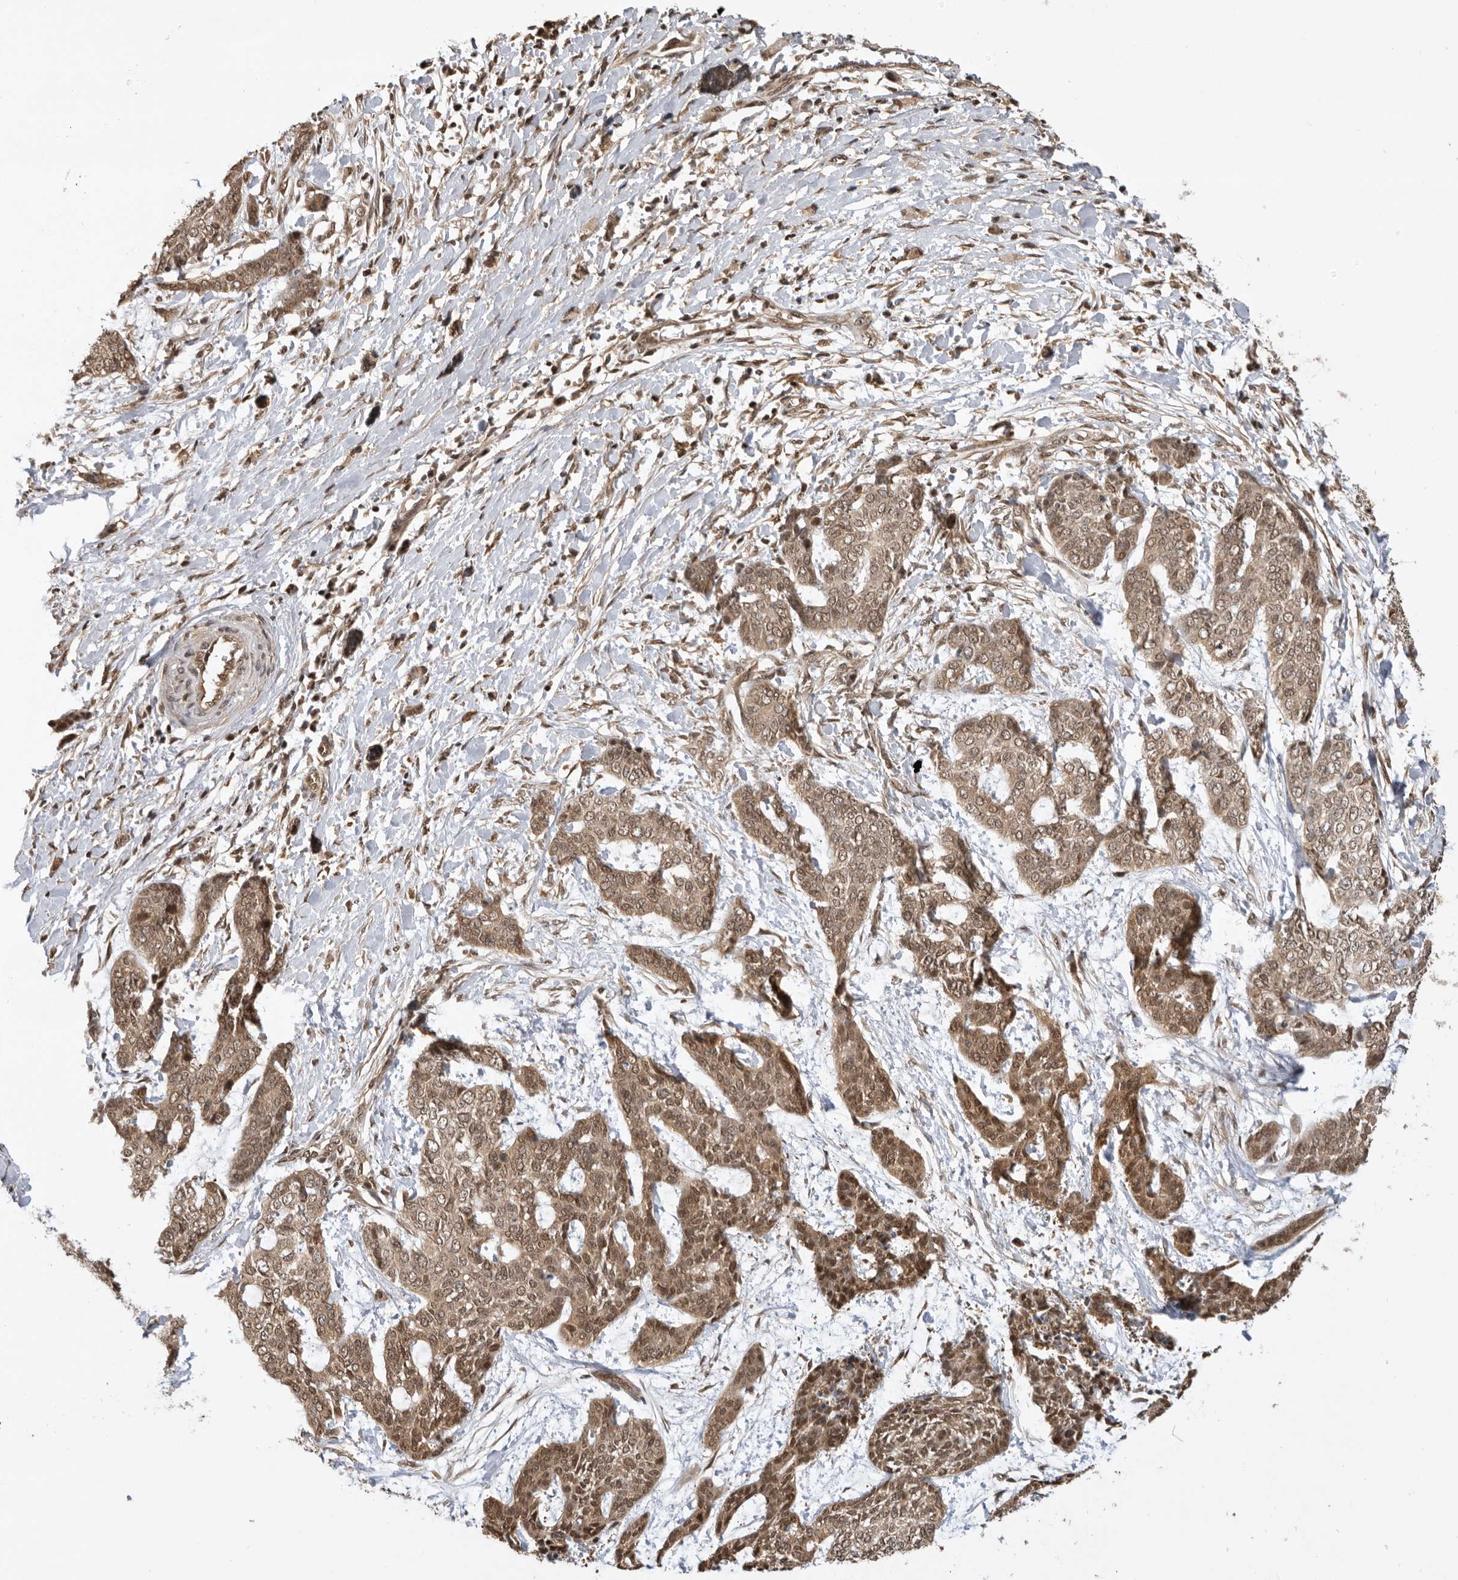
{"staining": {"intensity": "moderate", "quantity": ">75%", "location": "cytoplasmic/membranous,nuclear"}, "tissue": "skin cancer", "cell_type": "Tumor cells", "image_type": "cancer", "snomed": [{"axis": "morphology", "description": "Basal cell carcinoma"}, {"axis": "topography", "description": "Skin"}], "caption": "The histopathology image displays a brown stain indicating the presence of a protein in the cytoplasmic/membranous and nuclear of tumor cells in skin basal cell carcinoma.", "gene": "ADPRS", "patient": {"sex": "female", "age": 64}}